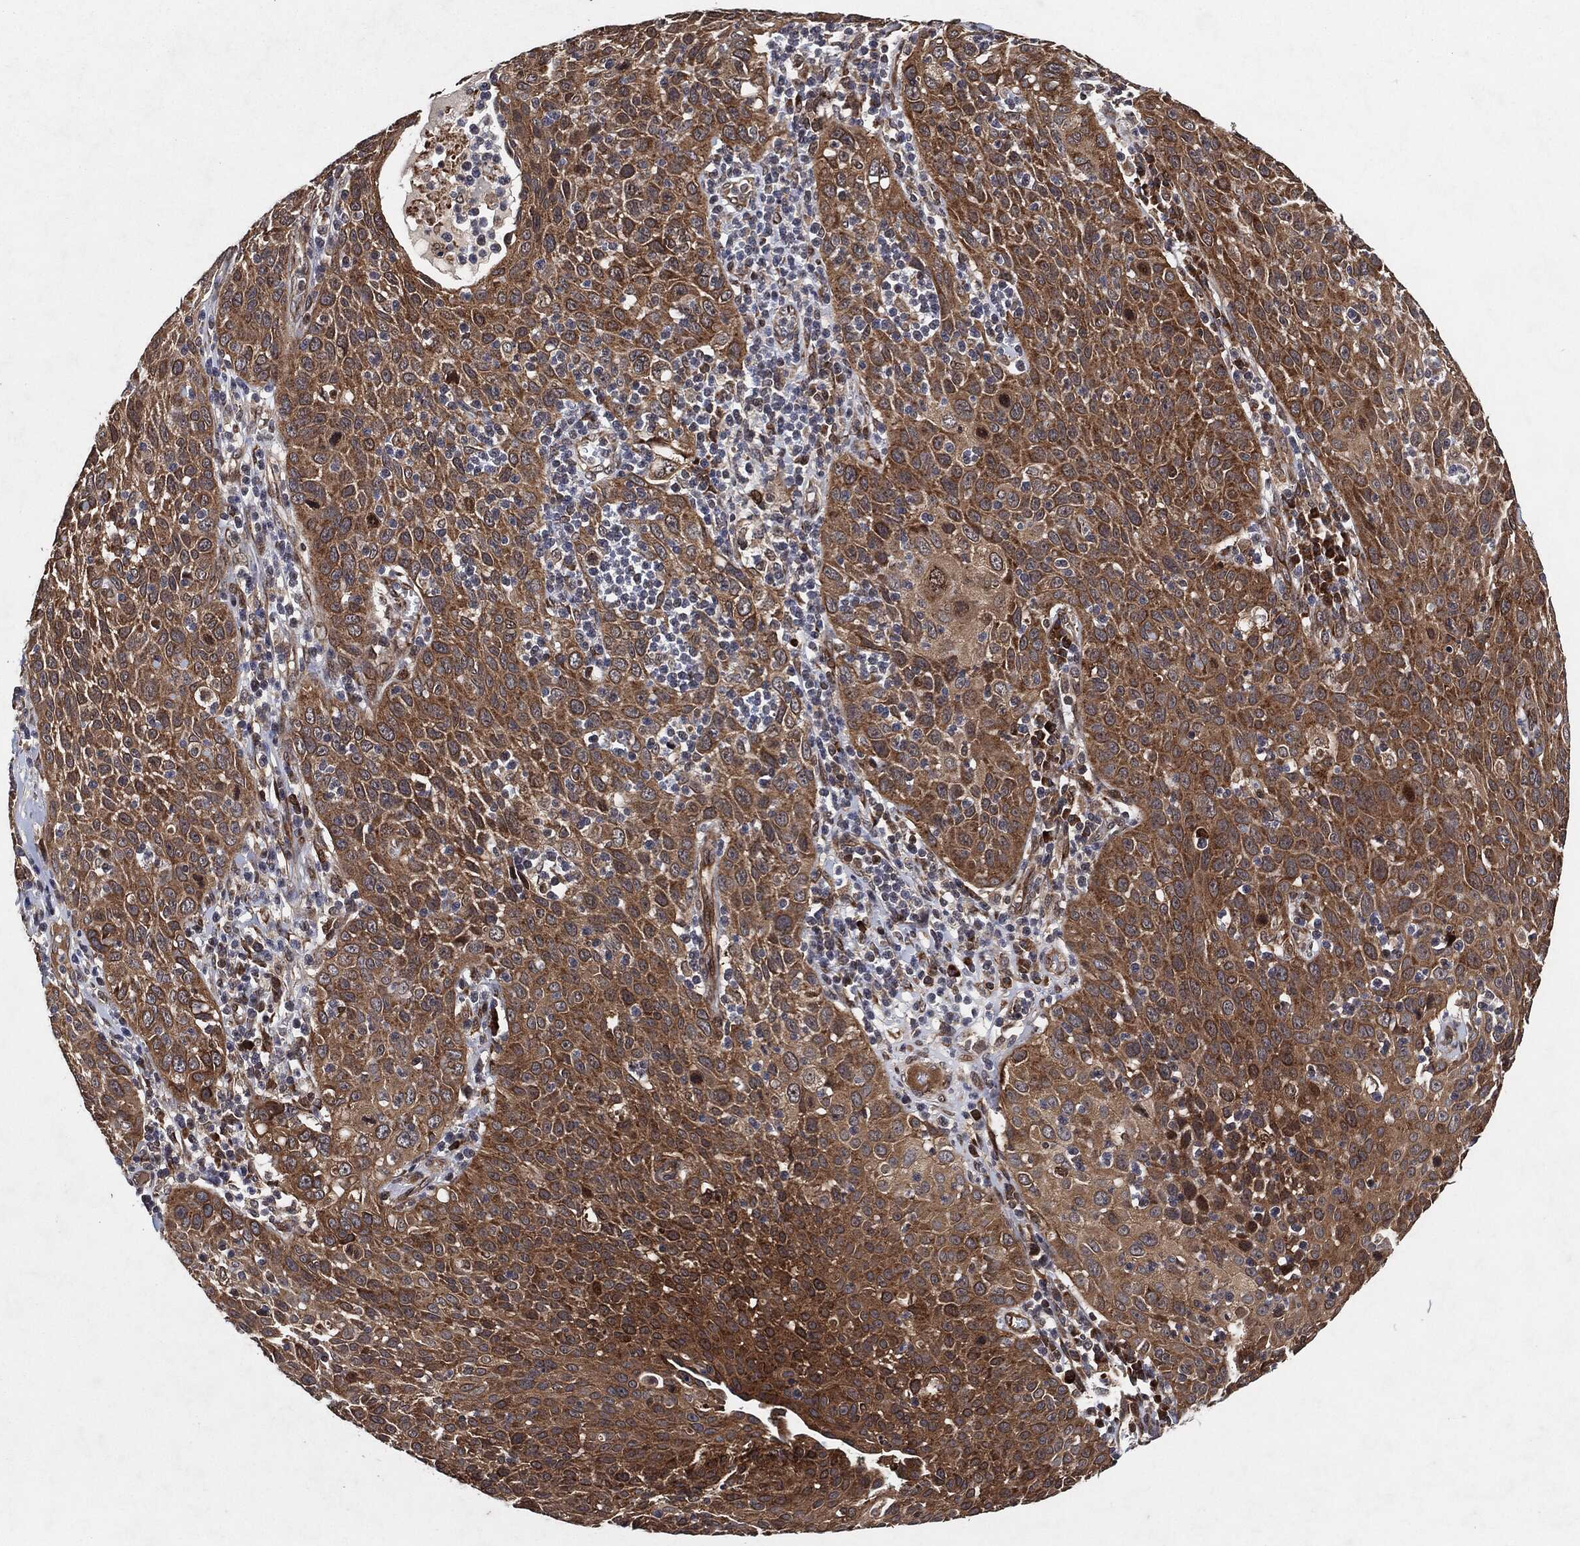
{"staining": {"intensity": "moderate", "quantity": ">75%", "location": "cytoplasmic/membranous"}, "tissue": "cervical cancer", "cell_type": "Tumor cells", "image_type": "cancer", "snomed": [{"axis": "morphology", "description": "Squamous cell carcinoma, NOS"}, {"axis": "topography", "description": "Cervix"}], "caption": "Protein staining of squamous cell carcinoma (cervical) tissue exhibits moderate cytoplasmic/membranous expression in approximately >75% of tumor cells.", "gene": "BCAR1", "patient": {"sex": "female", "age": 26}}